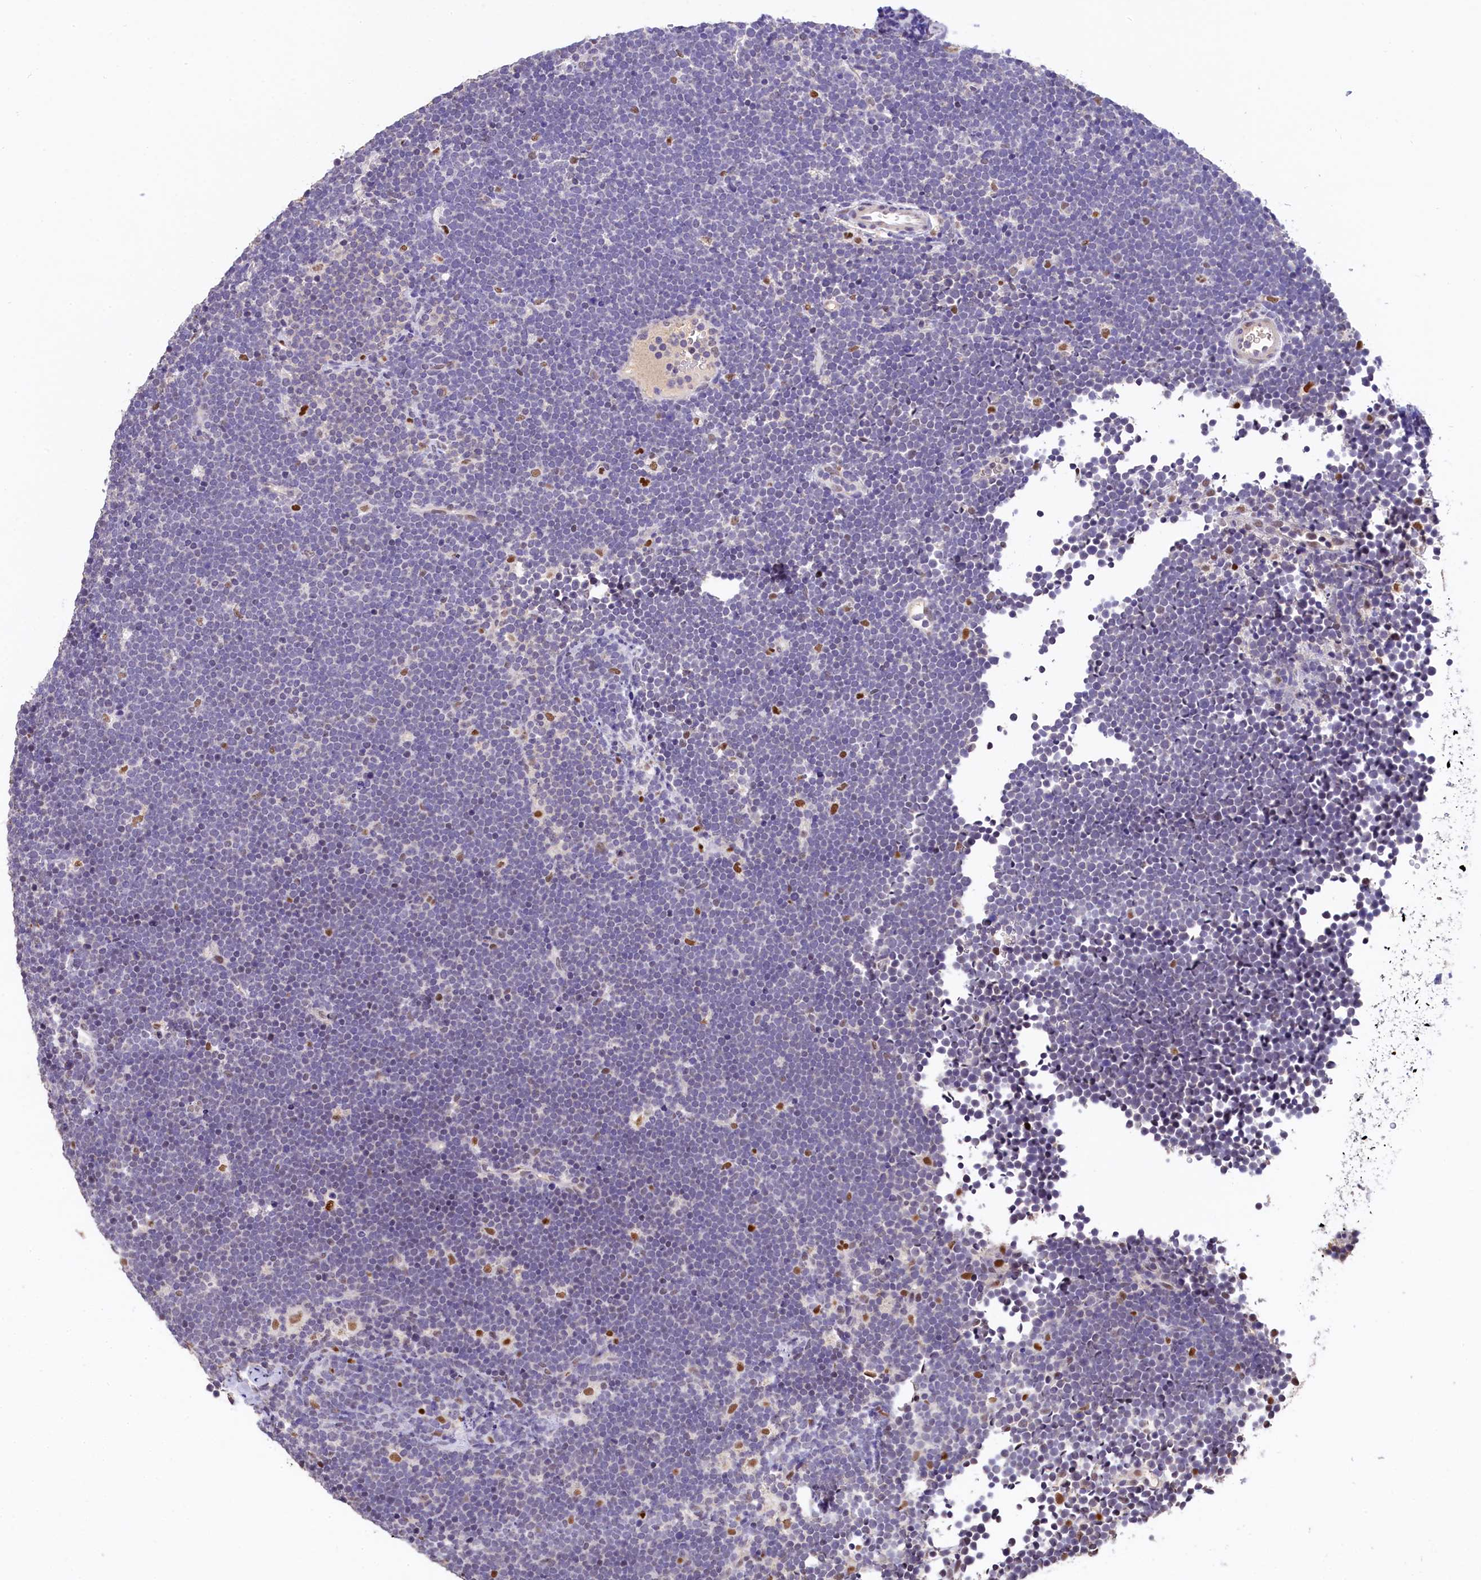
{"staining": {"intensity": "negative", "quantity": "none", "location": "none"}, "tissue": "lymphoma", "cell_type": "Tumor cells", "image_type": "cancer", "snomed": [{"axis": "morphology", "description": "Malignant lymphoma, non-Hodgkin's type, High grade"}, {"axis": "topography", "description": "Lymph node"}], "caption": "High magnification brightfield microscopy of malignant lymphoma, non-Hodgkin's type (high-grade) stained with DAB (3,3'-diaminobenzidine) (brown) and counterstained with hematoxylin (blue): tumor cells show no significant expression.", "gene": "HECTD4", "patient": {"sex": "male", "age": 13}}